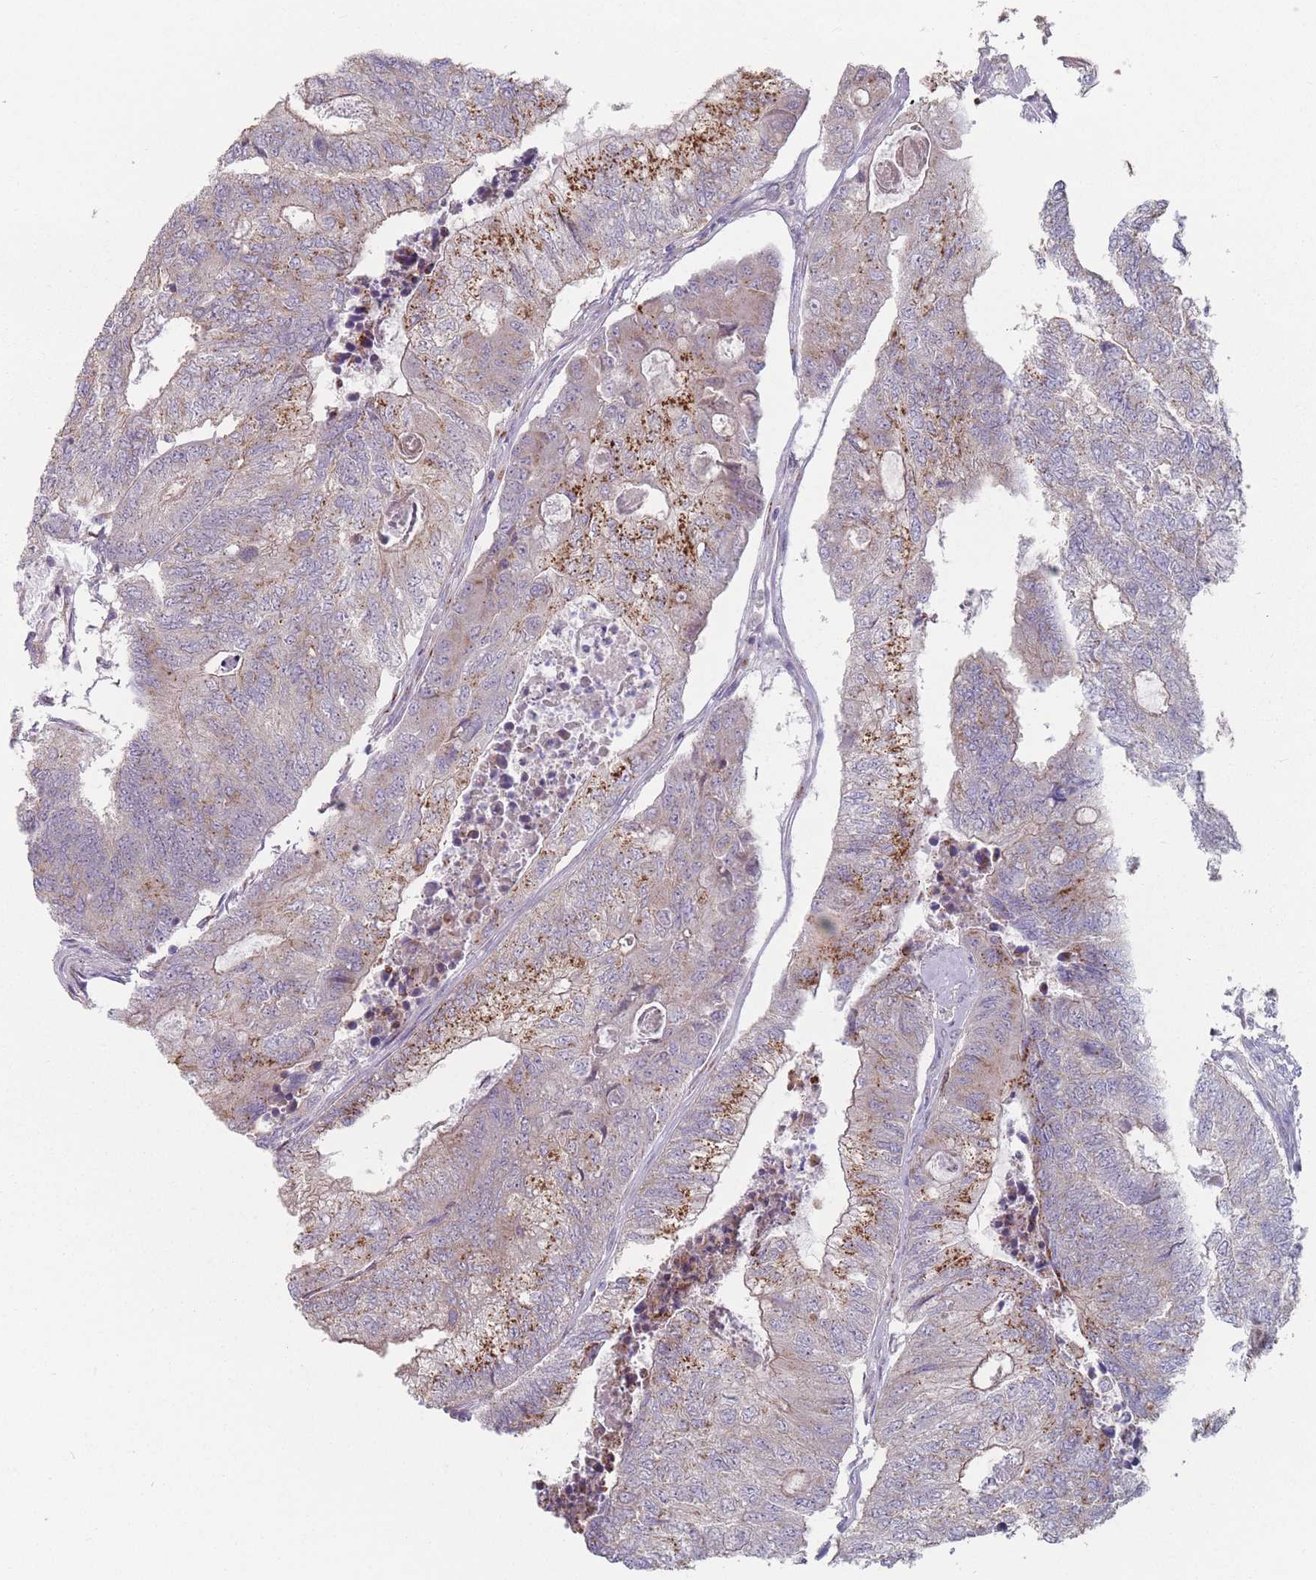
{"staining": {"intensity": "moderate", "quantity": "<25%", "location": "cytoplasmic/membranous"}, "tissue": "colorectal cancer", "cell_type": "Tumor cells", "image_type": "cancer", "snomed": [{"axis": "morphology", "description": "Adenocarcinoma, NOS"}, {"axis": "topography", "description": "Colon"}], "caption": "Protein staining of colorectal cancer tissue reveals moderate cytoplasmic/membranous positivity in approximately <25% of tumor cells.", "gene": "AKAIN1", "patient": {"sex": "female", "age": 67}}